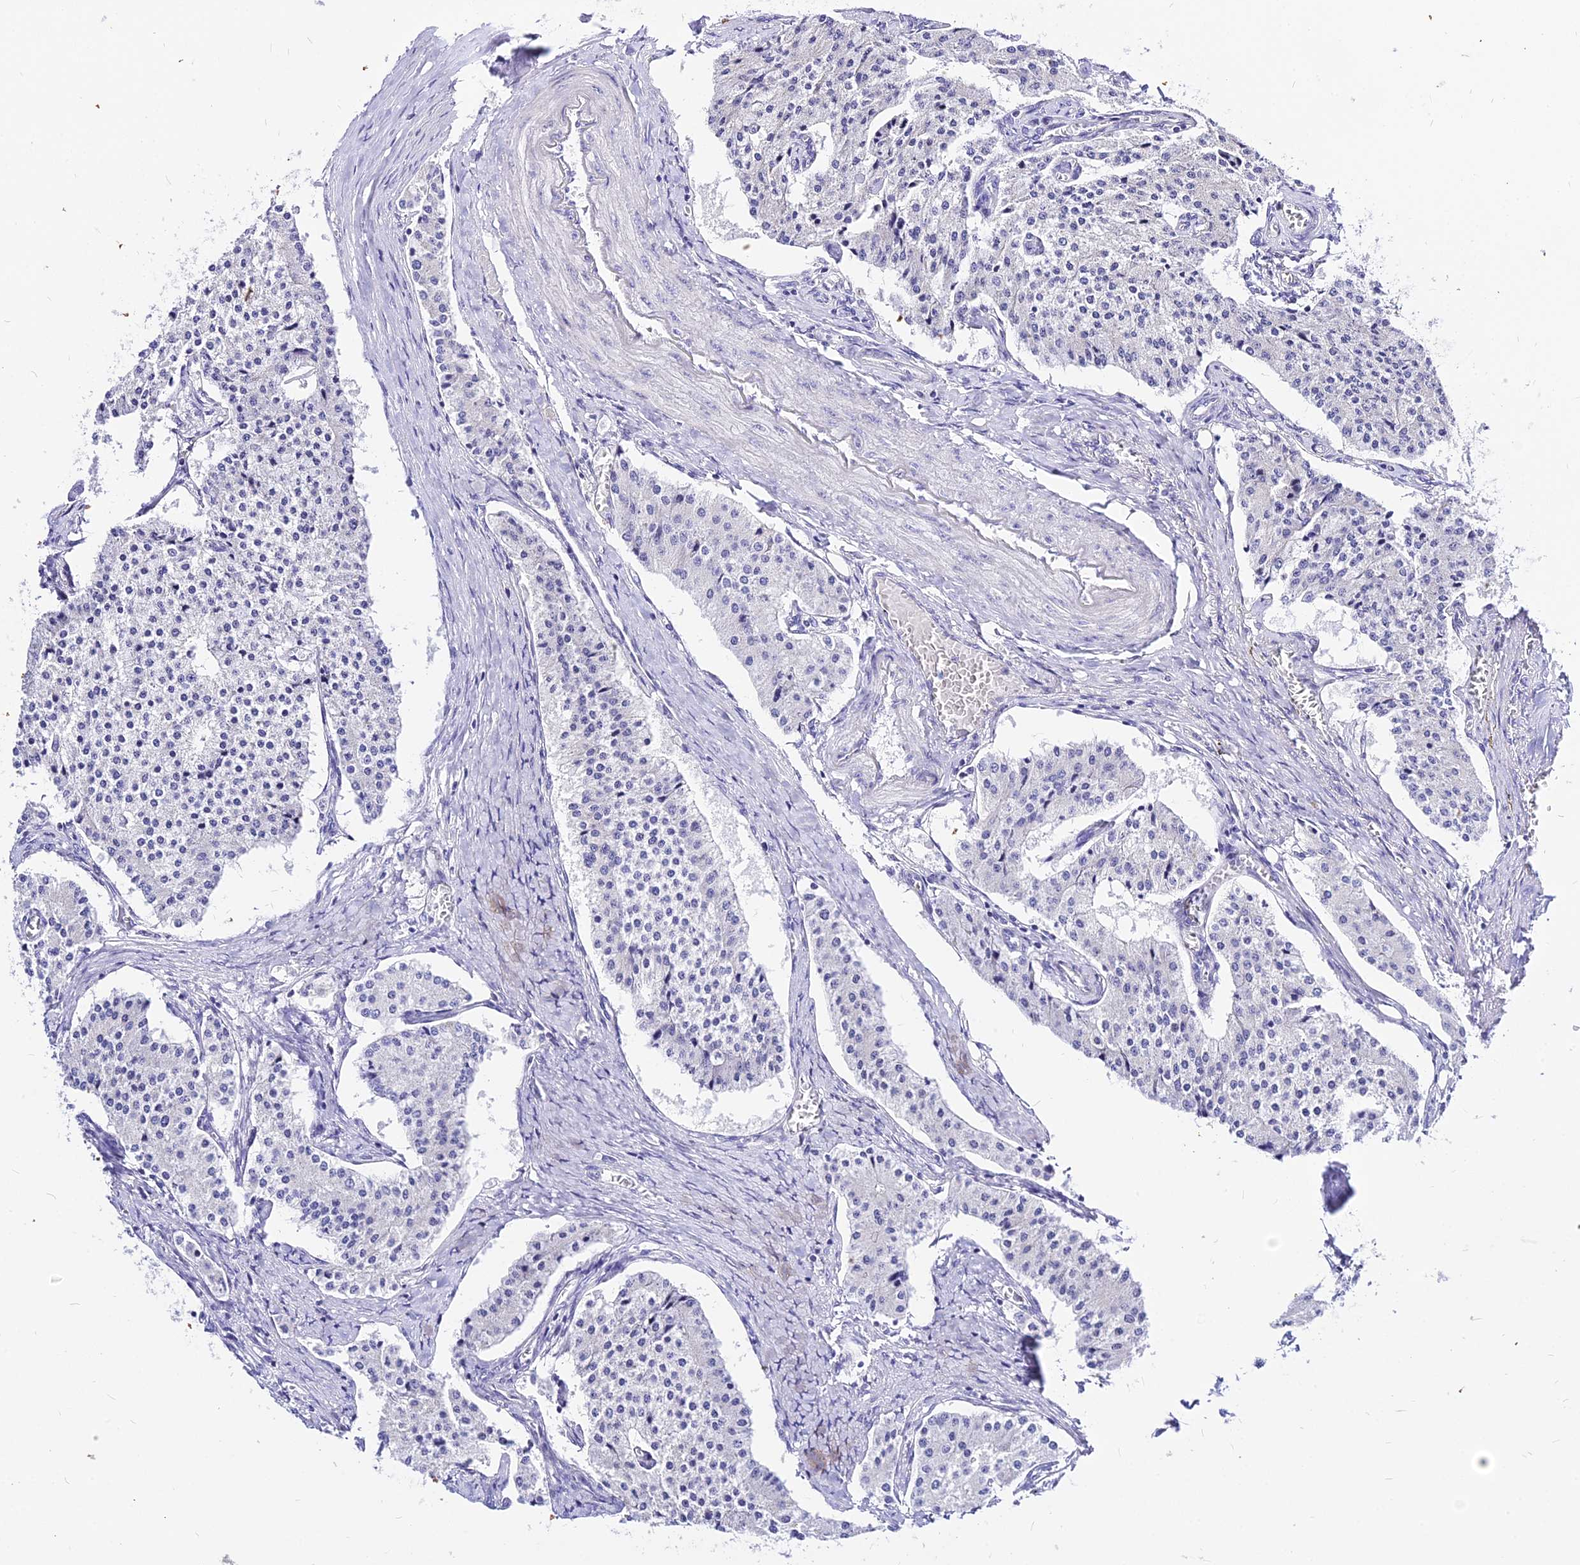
{"staining": {"intensity": "negative", "quantity": "none", "location": "none"}, "tissue": "carcinoid", "cell_type": "Tumor cells", "image_type": "cancer", "snomed": [{"axis": "morphology", "description": "Carcinoid, malignant, NOS"}, {"axis": "topography", "description": "Colon"}], "caption": "Immunohistochemical staining of human carcinoid (malignant) exhibits no significant expression in tumor cells.", "gene": "CARD18", "patient": {"sex": "female", "age": 52}}